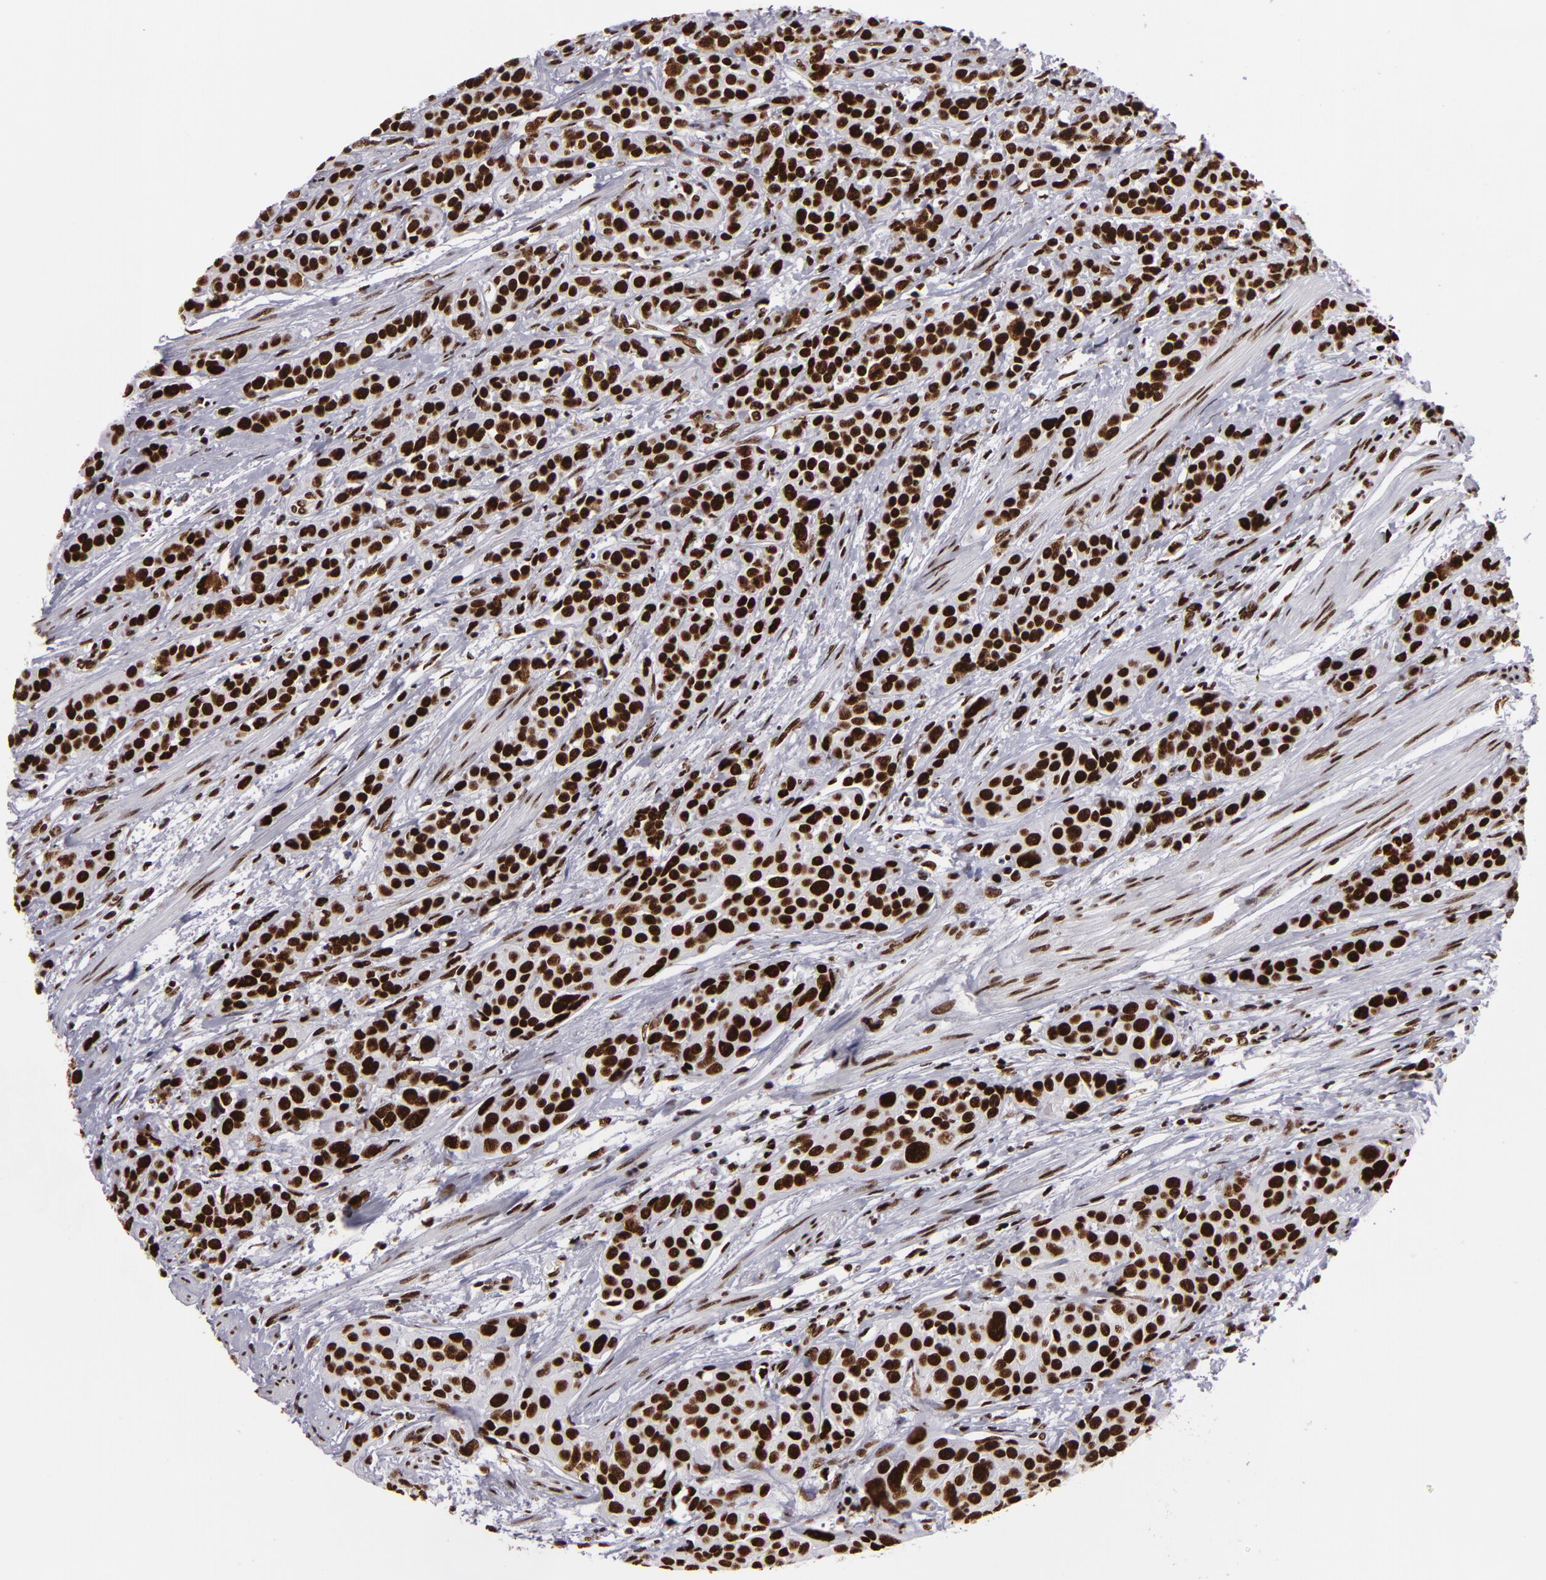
{"staining": {"intensity": "strong", "quantity": ">75%", "location": "nuclear"}, "tissue": "urothelial cancer", "cell_type": "Tumor cells", "image_type": "cancer", "snomed": [{"axis": "morphology", "description": "Urothelial carcinoma, High grade"}, {"axis": "topography", "description": "Urinary bladder"}], "caption": "A high amount of strong nuclear staining is identified in about >75% of tumor cells in high-grade urothelial carcinoma tissue.", "gene": "SAFB", "patient": {"sex": "male", "age": 56}}